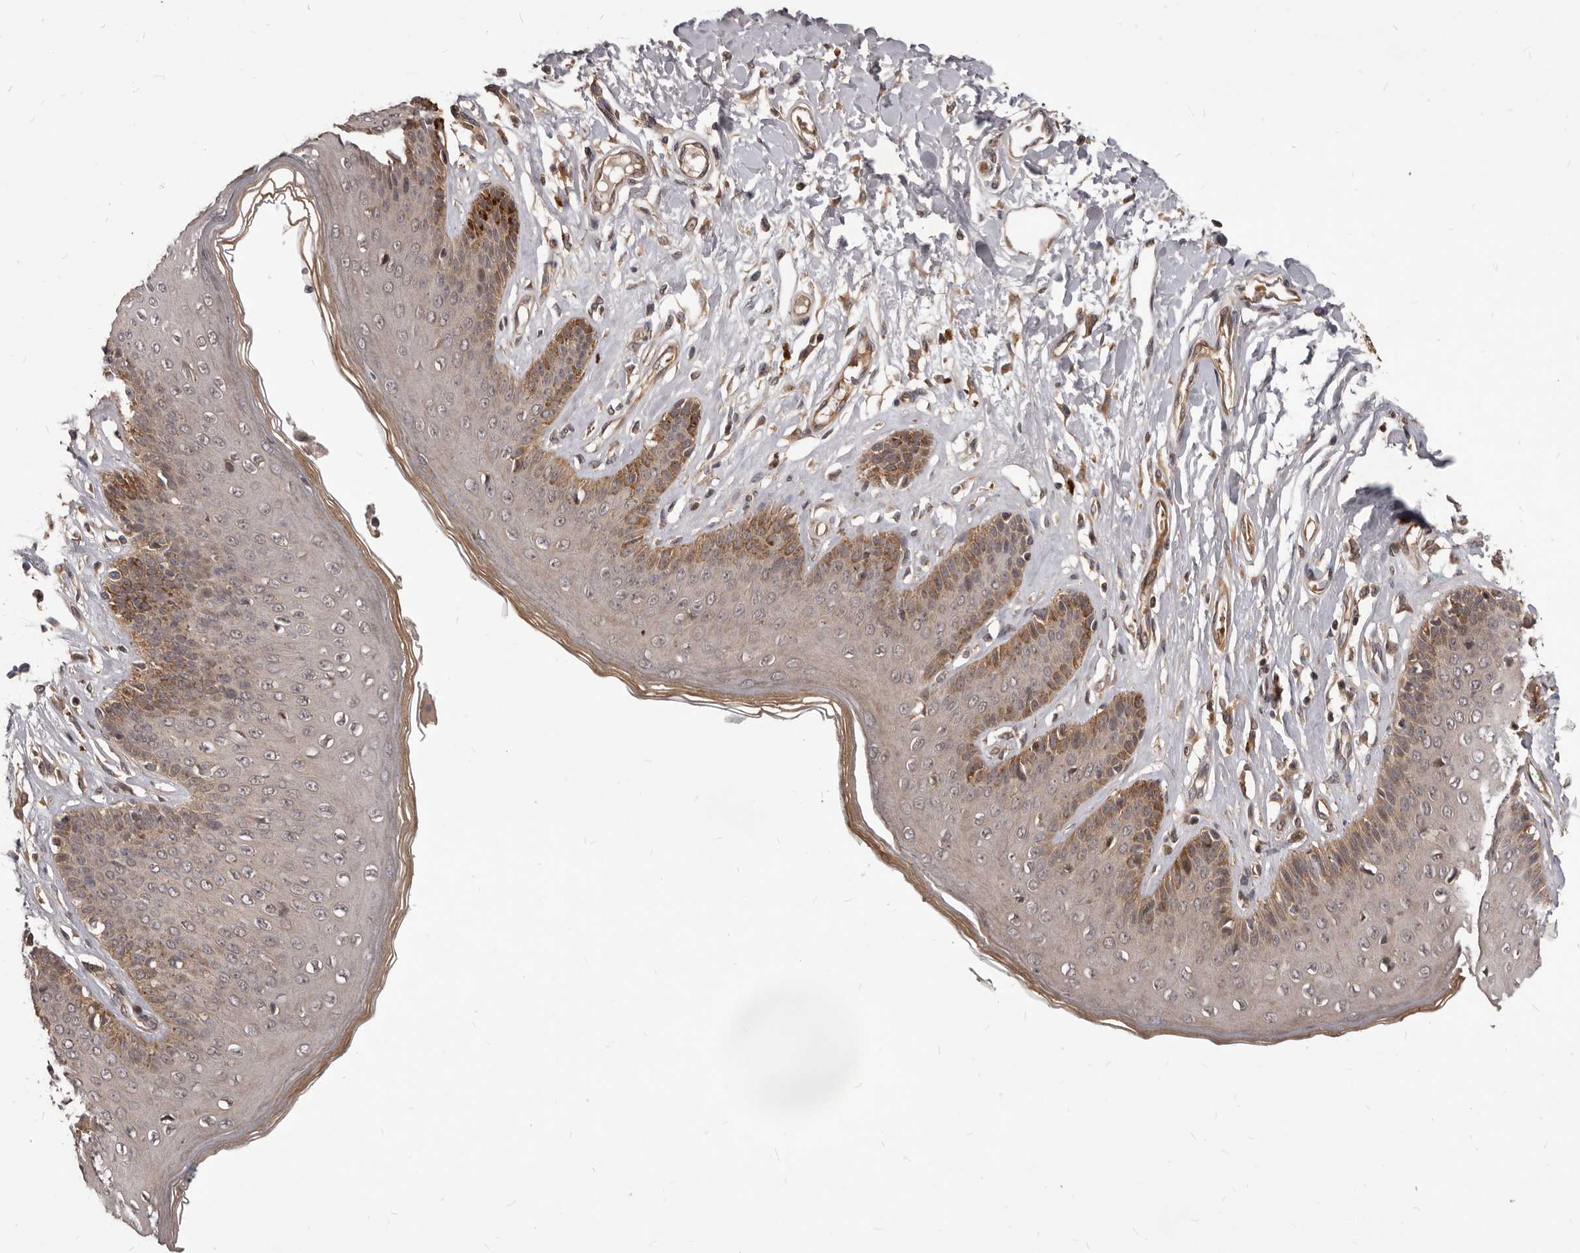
{"staining": {"intensity": "moderate", "quantity": "25%-75%", "location": "cytoplasmic/membranous,nuclear"}, "tissue": "skin", "cell_type": "Epidermal cells", "image_type": "normal", "snomed": [{"axis": "morphology", "description": "Normal tissue, NOS"}, {"axis": "morphology", "description": "Squamous cell carcinoma, NOS"}, {"axis": "topography", "description": "Vulva"}], "caption": "Immunohistochemistry (DAB) staining of normal skin demonstrates moderate cytoplasmic/membranous,nuclear protein staining in approximately 25%-75% of epidermal cells.", "gene": "GABPB2", "patient": {"sex": "female", "age": 85}}